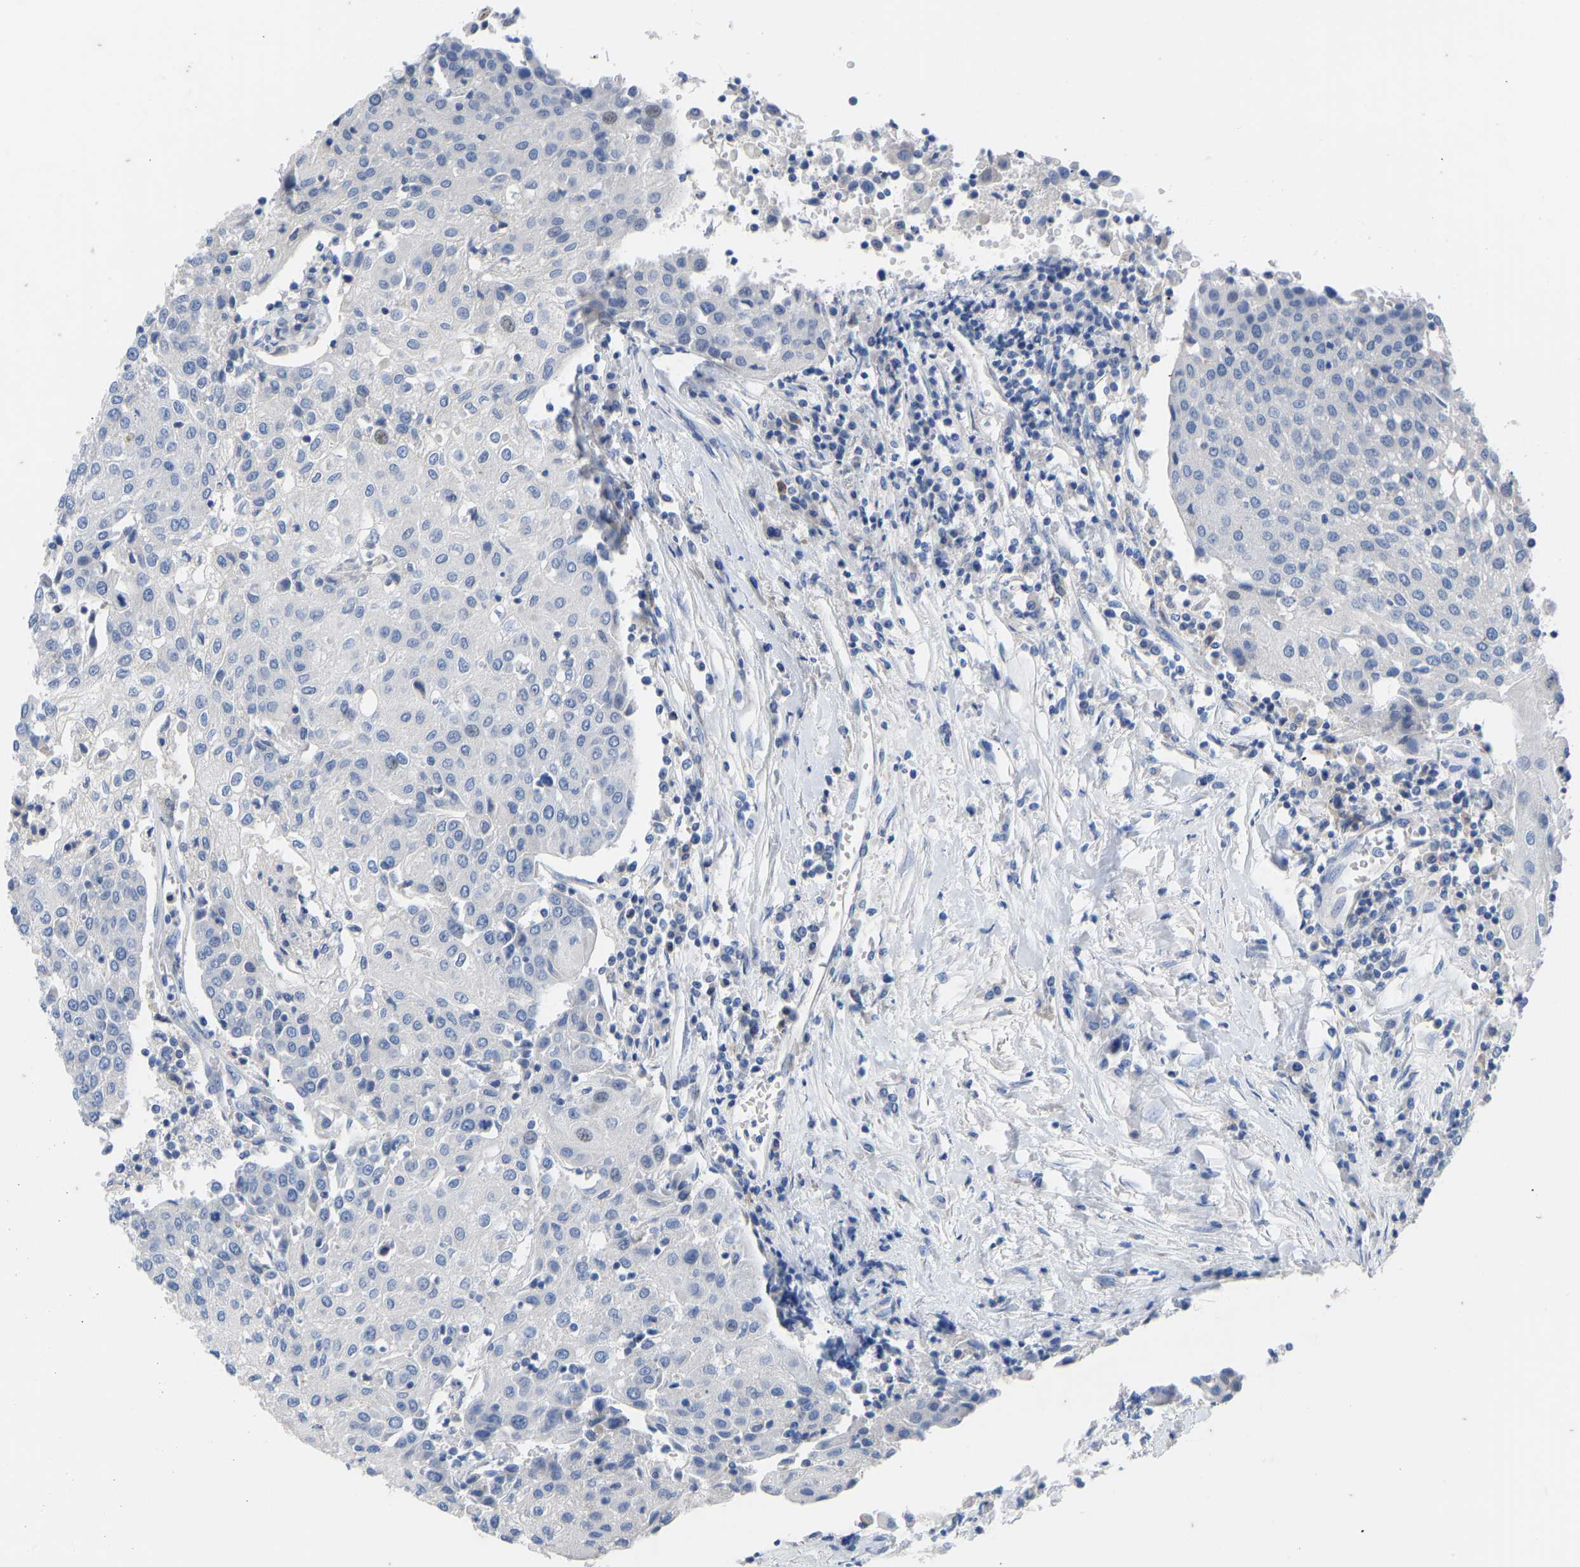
{"staining": {"intensity": "negative", "quantity": "none", "location": "none"}, "tissue": "urothelial cancer", "cell_type": "Tumor cells", "image_type": "cancer", "snomed": [{"axis": "morphology", "description": "Urothelial carcinoma, High grade"}, {"axis": "topography", "description": "Urinary bladder"}], "caption": "Human urothelial cancer stained for a protein using immunohistochemistry exhibits no positivity in tumor cells.", "gene": "OLIG2", "patient": {"sex": "female", "age": 85}}